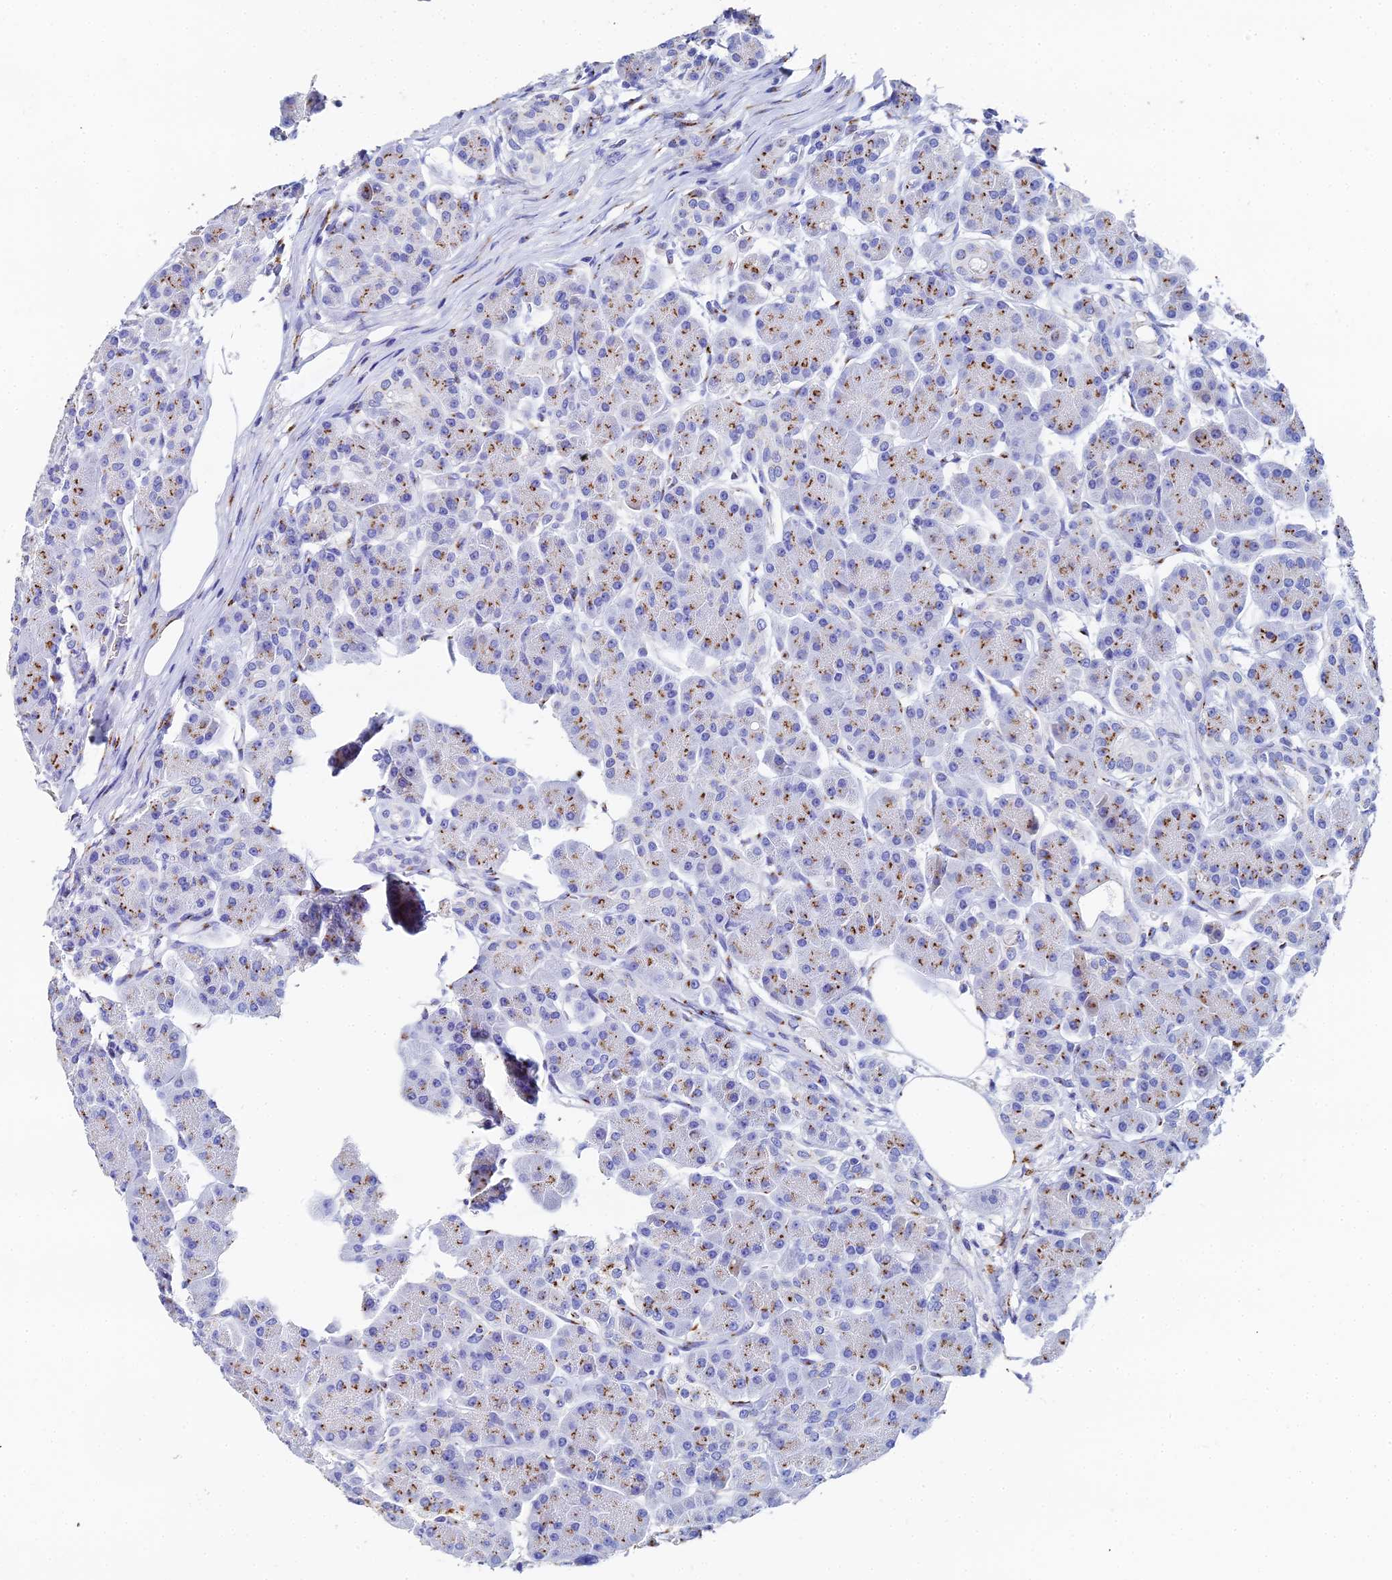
{"staining": {"intensity": "strong", "quantity": ">75%", "location": "cytoplasmic/membranous"}, "tissue": "pancreas", "cell_type": "Exocrine glandular cells", "image_type": "normal", "snomed": [{"axis": "morphology", "description": "Normal tissue, NOS"}, {"axis": "topography", "description": "Pancreas"}], "caption": "Unremarkable pancreas exhibits strong cytoplasmic/membranous positivity in approximately >75% of exocrine glandular cells The staining was performed using DAB (3,3'-diaminobenzidine), with brown indicating positive protein expression. Nuclei are stained blue with hematoxylin..", "gene": "ENSG00000268674", "patient": {"sex": "male", "age": 63}}